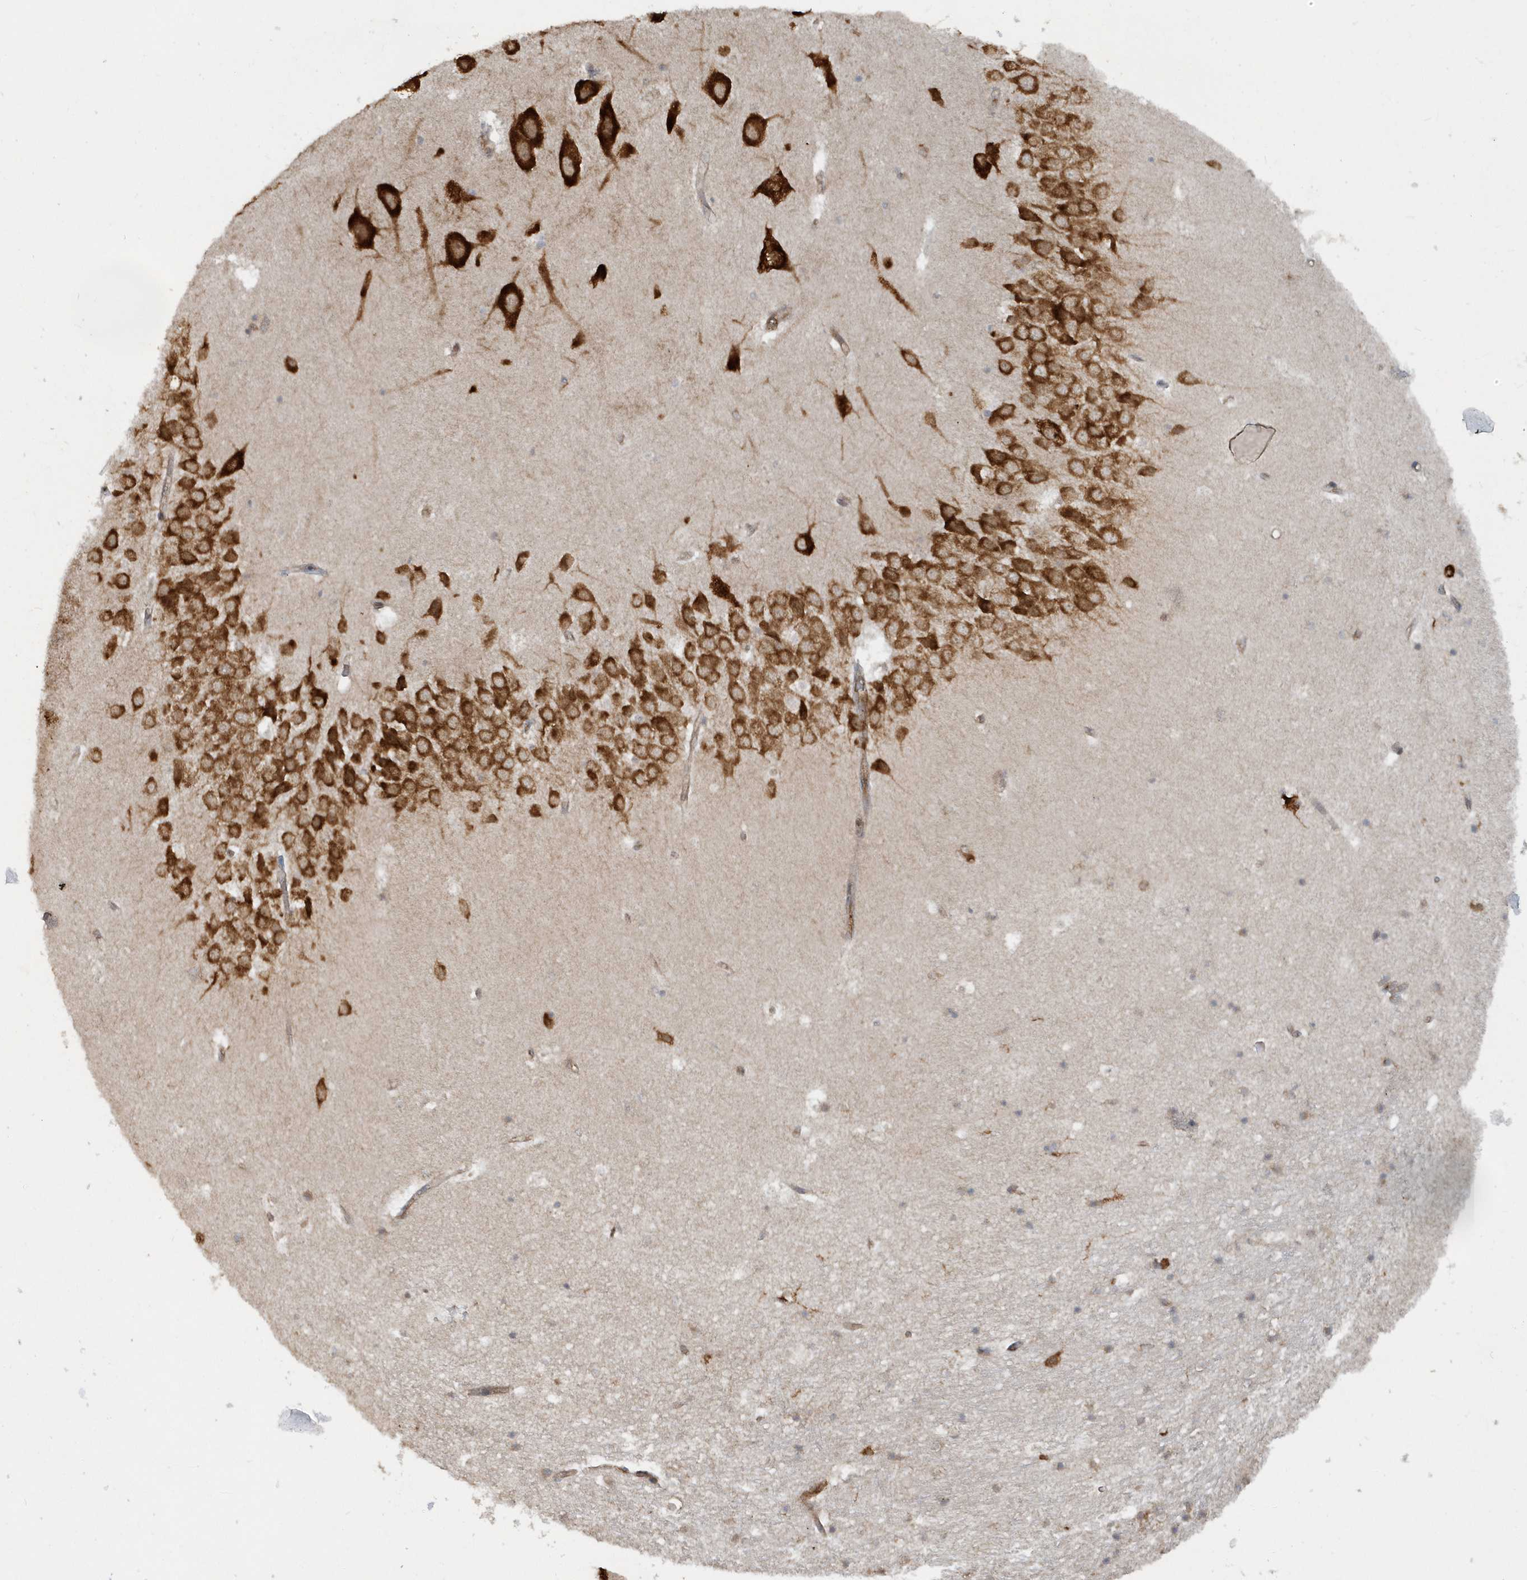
{"staining": {"intensity": "moderate", "quantity": "<25%", "location": "cytoplasmic/membranous"}, "tissue": "hippocampus", "cell_type": "Glial cells", "image_type": "normal", "snomed": [{"axis": "morphology", "description": "Normal tissue, NOS"}, {"axis": "topography", "description": "Hippocampus"}], "caption": "Protein positivity by immunohistochemistry exhibits moderate cytoplasmic/membranous staining in about <25% of glial cells in benign hippocampus.", "gene": "STIM2", "patient": {"sex": "female", "age": 52}}